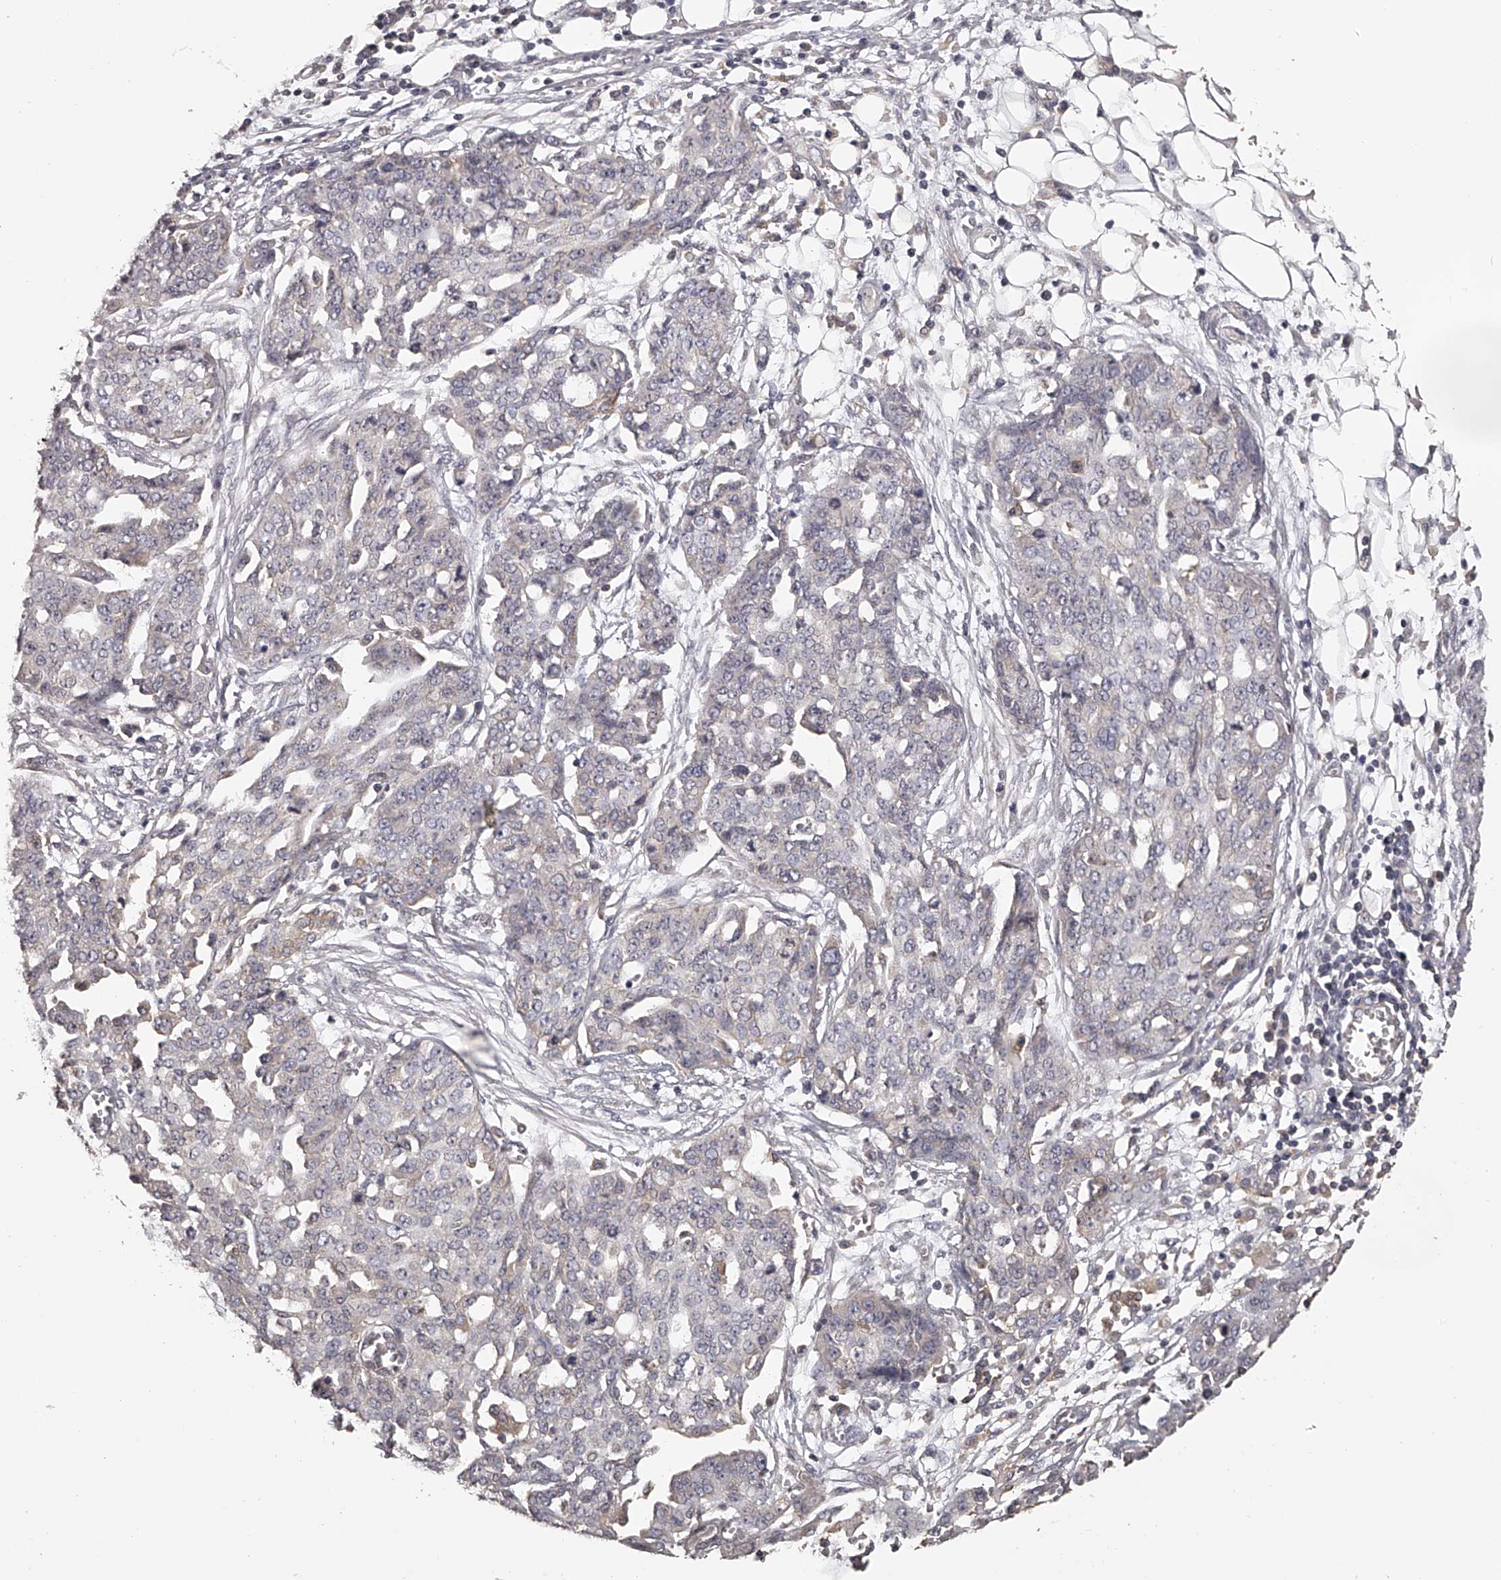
{"staining": {"intensity": "negative", "quantity": "none", "location": "none"}, "tissue": "ovarian cancer", "cell_type": "Tumor cells", "image_type": "cancer", "snomed": [{"axis": "morphology", "description": "Cystadenocarcinoma, serous, NOS"}, {"axis": "topography", "description": "Soft tissue"}, {"axis": "topography", "description": "Ovary"}], "caption": "The histopathology image shows no staining of tumor cells in ovarian serous cystadenocarcinoma.", "gene": "TNN", "patient": {"sex": "female", "age": 57}}